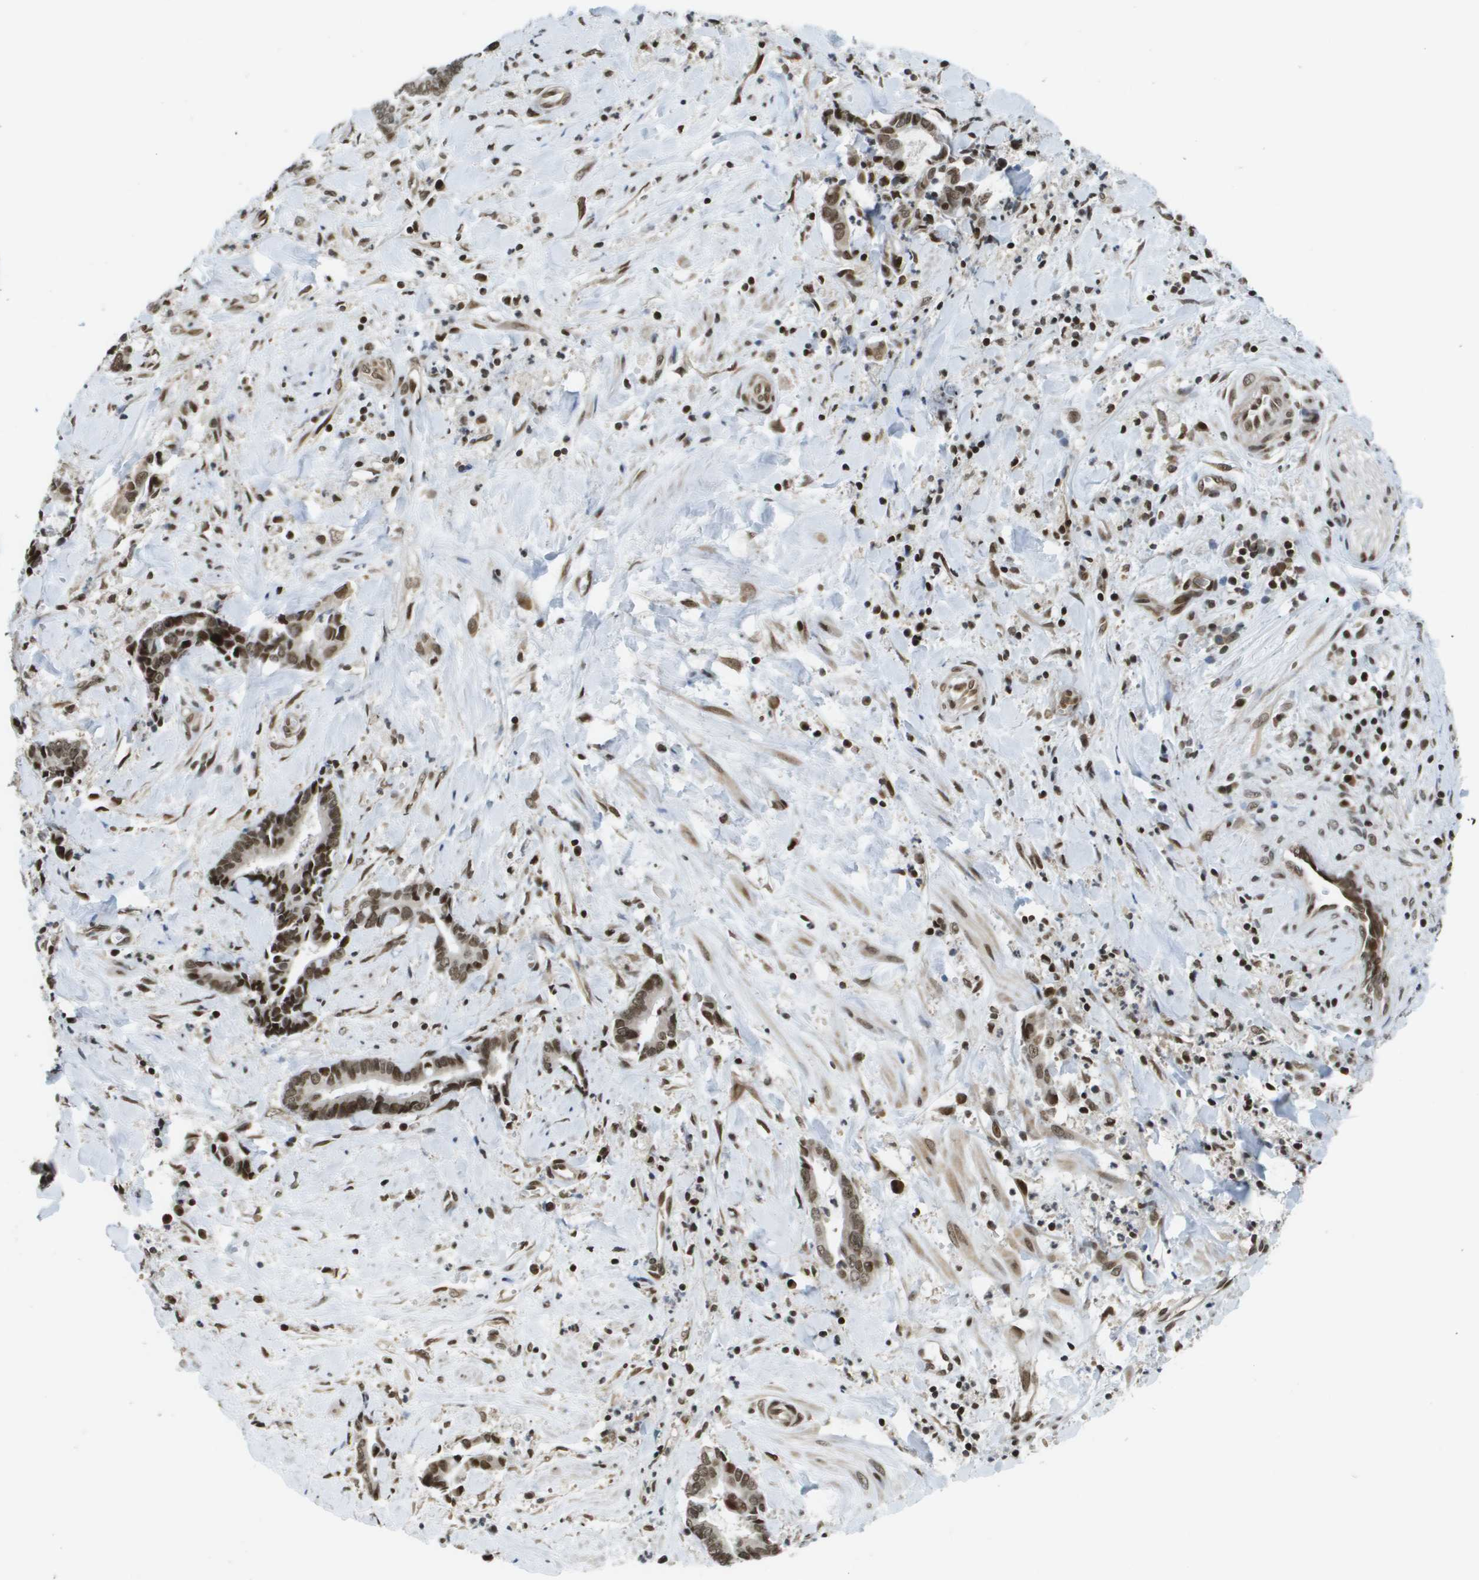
{"staining": {"intensity": "moderate", "quantity": ">75%", "location": "nuclear"}, "tissue": "cervical cancer", "cell_type": "Tumor cells", "image_type": "cancer", "snomed": [{"axis": "morphology", "description": "Adenocarcinoma, NOS"}, {"axis": "topography", "description": "Cervix"}], "caption": "High-power microscopy captured an immunohistochemistry (IHC) photomicrograph of cervical adenocarcinoma, revealing moderate nuclear positivity in about >75% of tumor cells.", "gene": "RECQL4", "patient": {"sex": "female", "age": 44}}